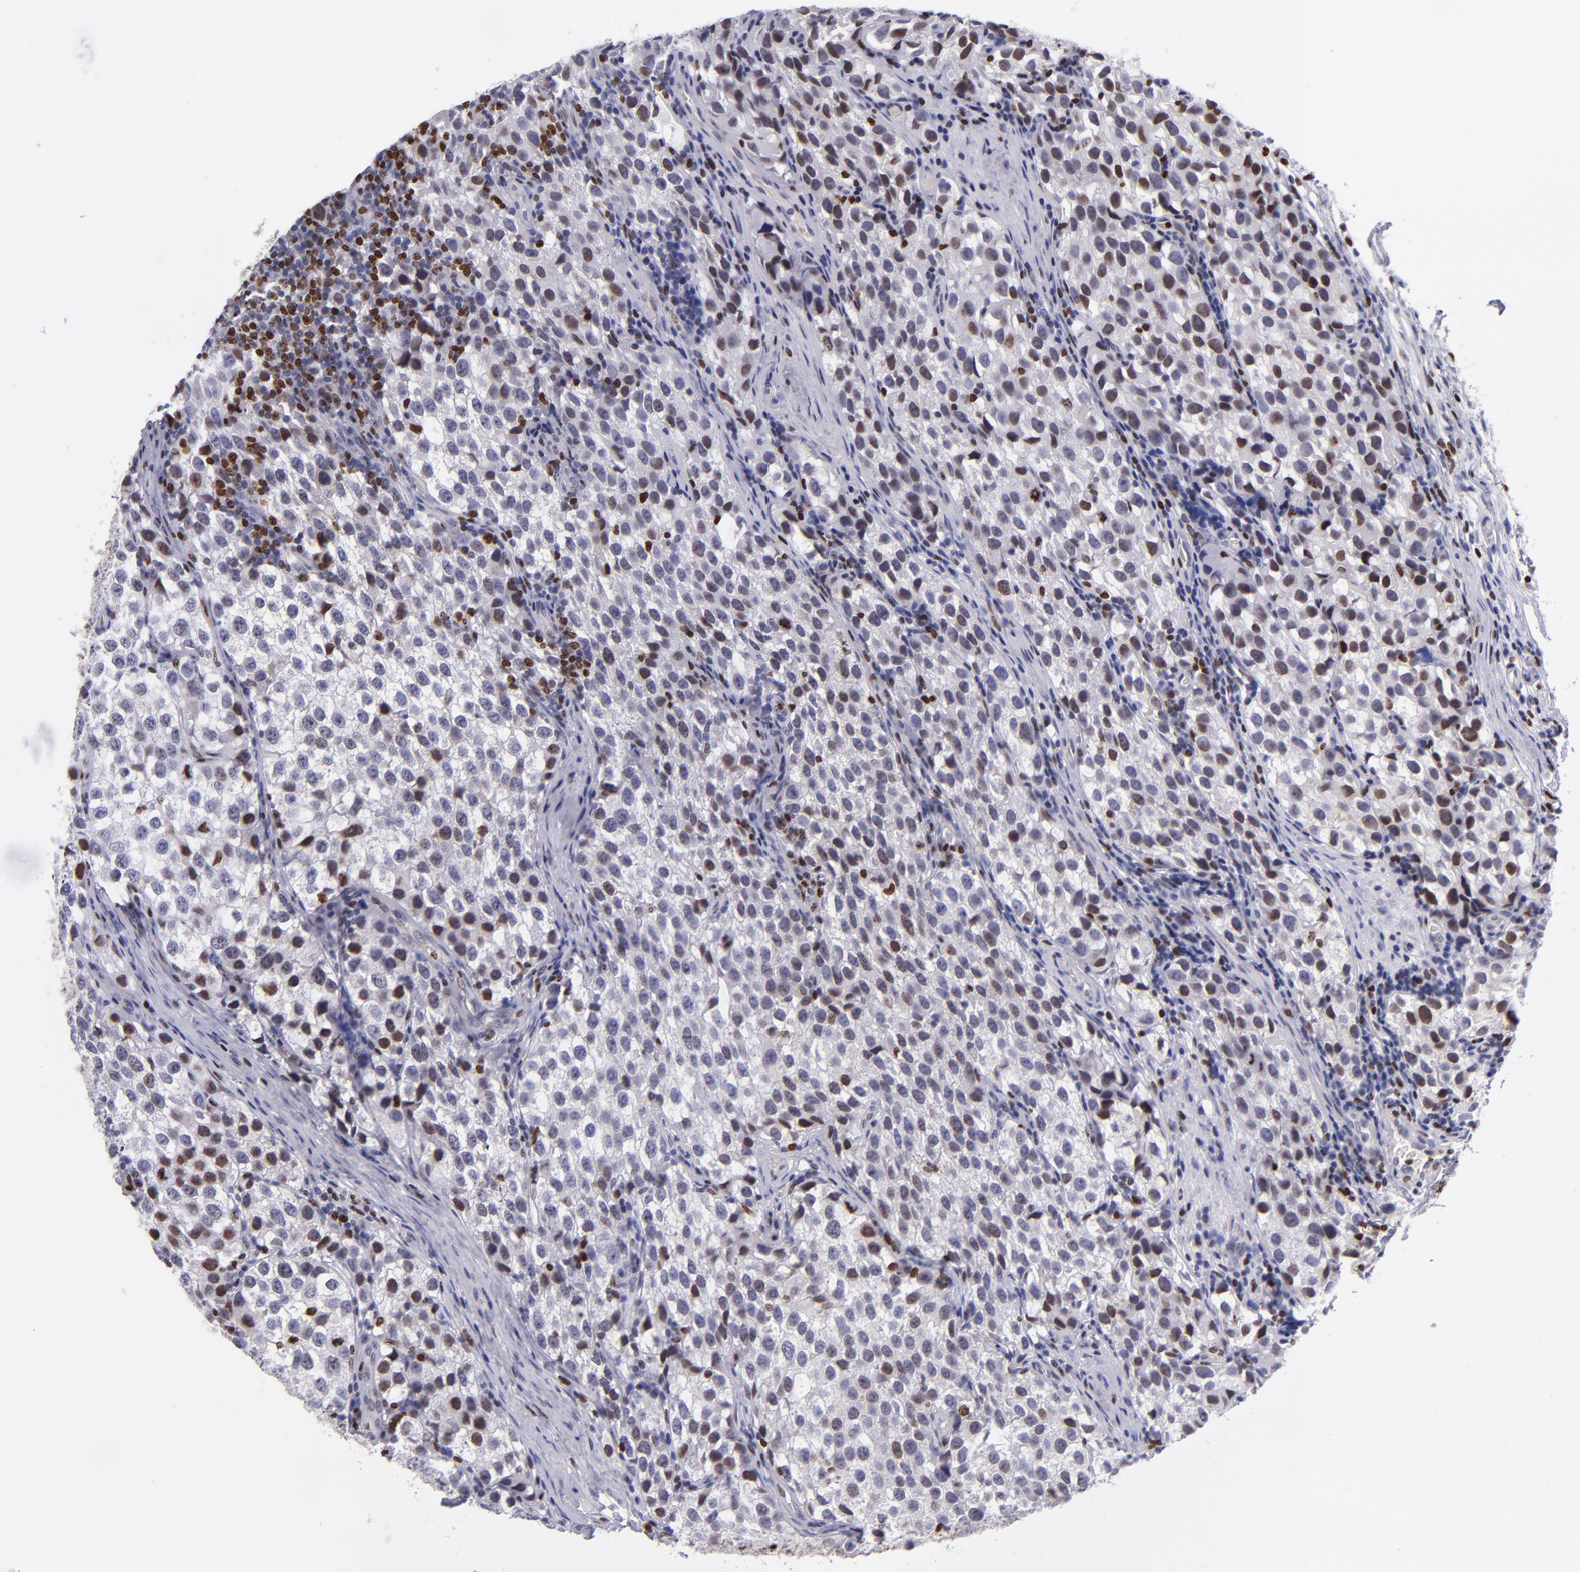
{"staining": {"intensity": "weak", "quantity": "25%-75%", "location": "nuclear"}, "tissue": "testis cancer", "cell_type": "Tumor cells", "image_type": "cancer", "snomed": [{"axis": "morphology", "description": "Seminoma, NOS"}, {"axis": "topography", "description": "Testis"}], "caption": "Human testis cancer stained with a protein marker exhibits weak staining in tumor cells.", "gene": "CDKL5", "patient": {"sex": "male", "age": 39}}